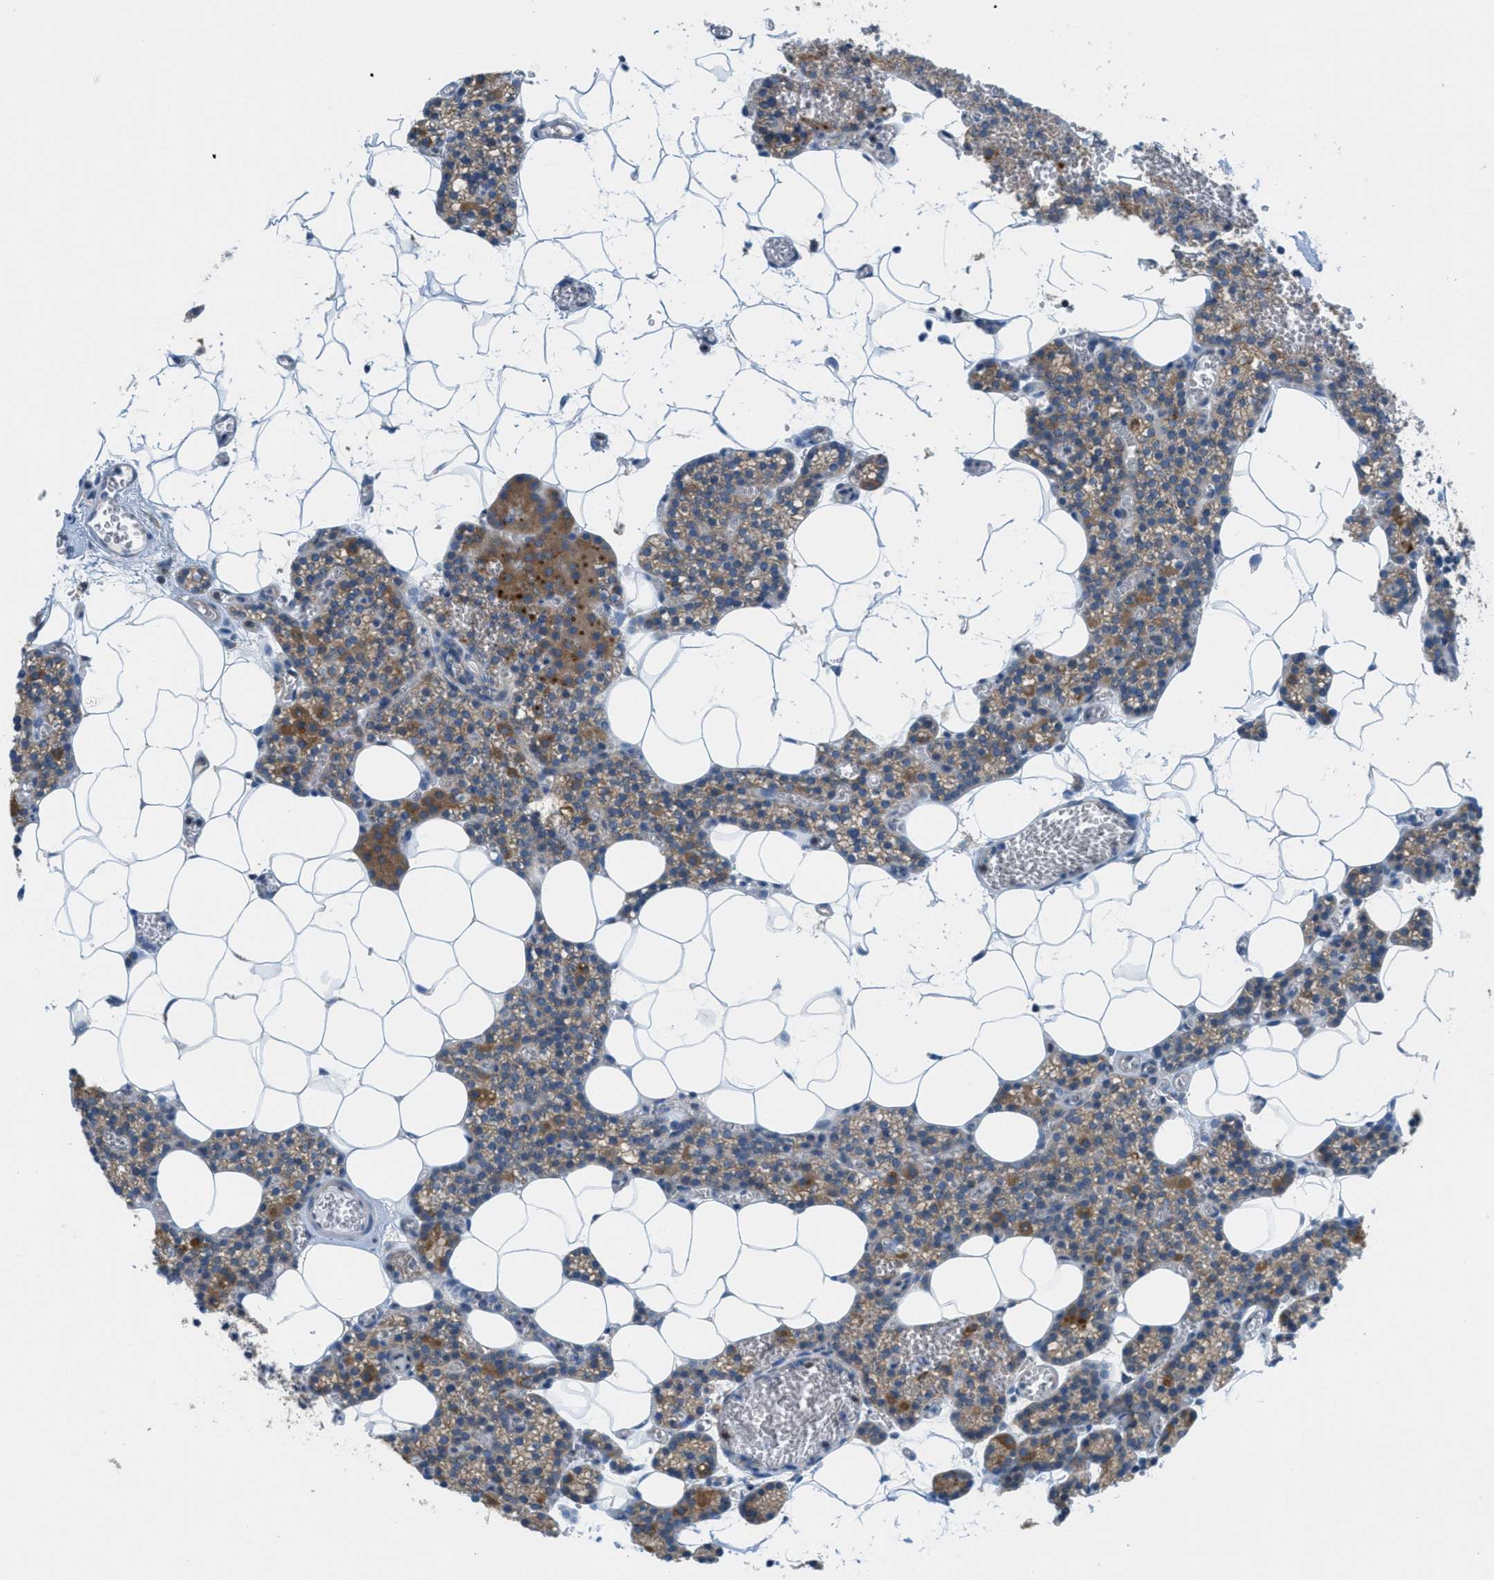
{"staining": {"intensity": "moderate", "quantity": "<25%", "location": "cytoplasmic/membranous"}, "tissue": "parathyroid gland", "cell_type": "Glandular cells", "image_type": "normal", "snomed": [{"axis": "morphology", "description": "Normal tissue, NOS"}, {"axis": "morphology", "description": "Adenoma, NOS"}, {"axis": "topography", "description": "Parathyroid gland"}], "caption": "Immunohistochemistry photomicrograph of normal parathyroid gland: parathyroid gland stained using immunohistochemistry demonstrates low levels of moderate protein expression localized specifically in the cytoplasmic/membranous of glandular cells, appearing as a cytoplasmic/membranous brown color.", "gene": "PIP5K1C", "patient": {"sex": "female", "age": 58}}